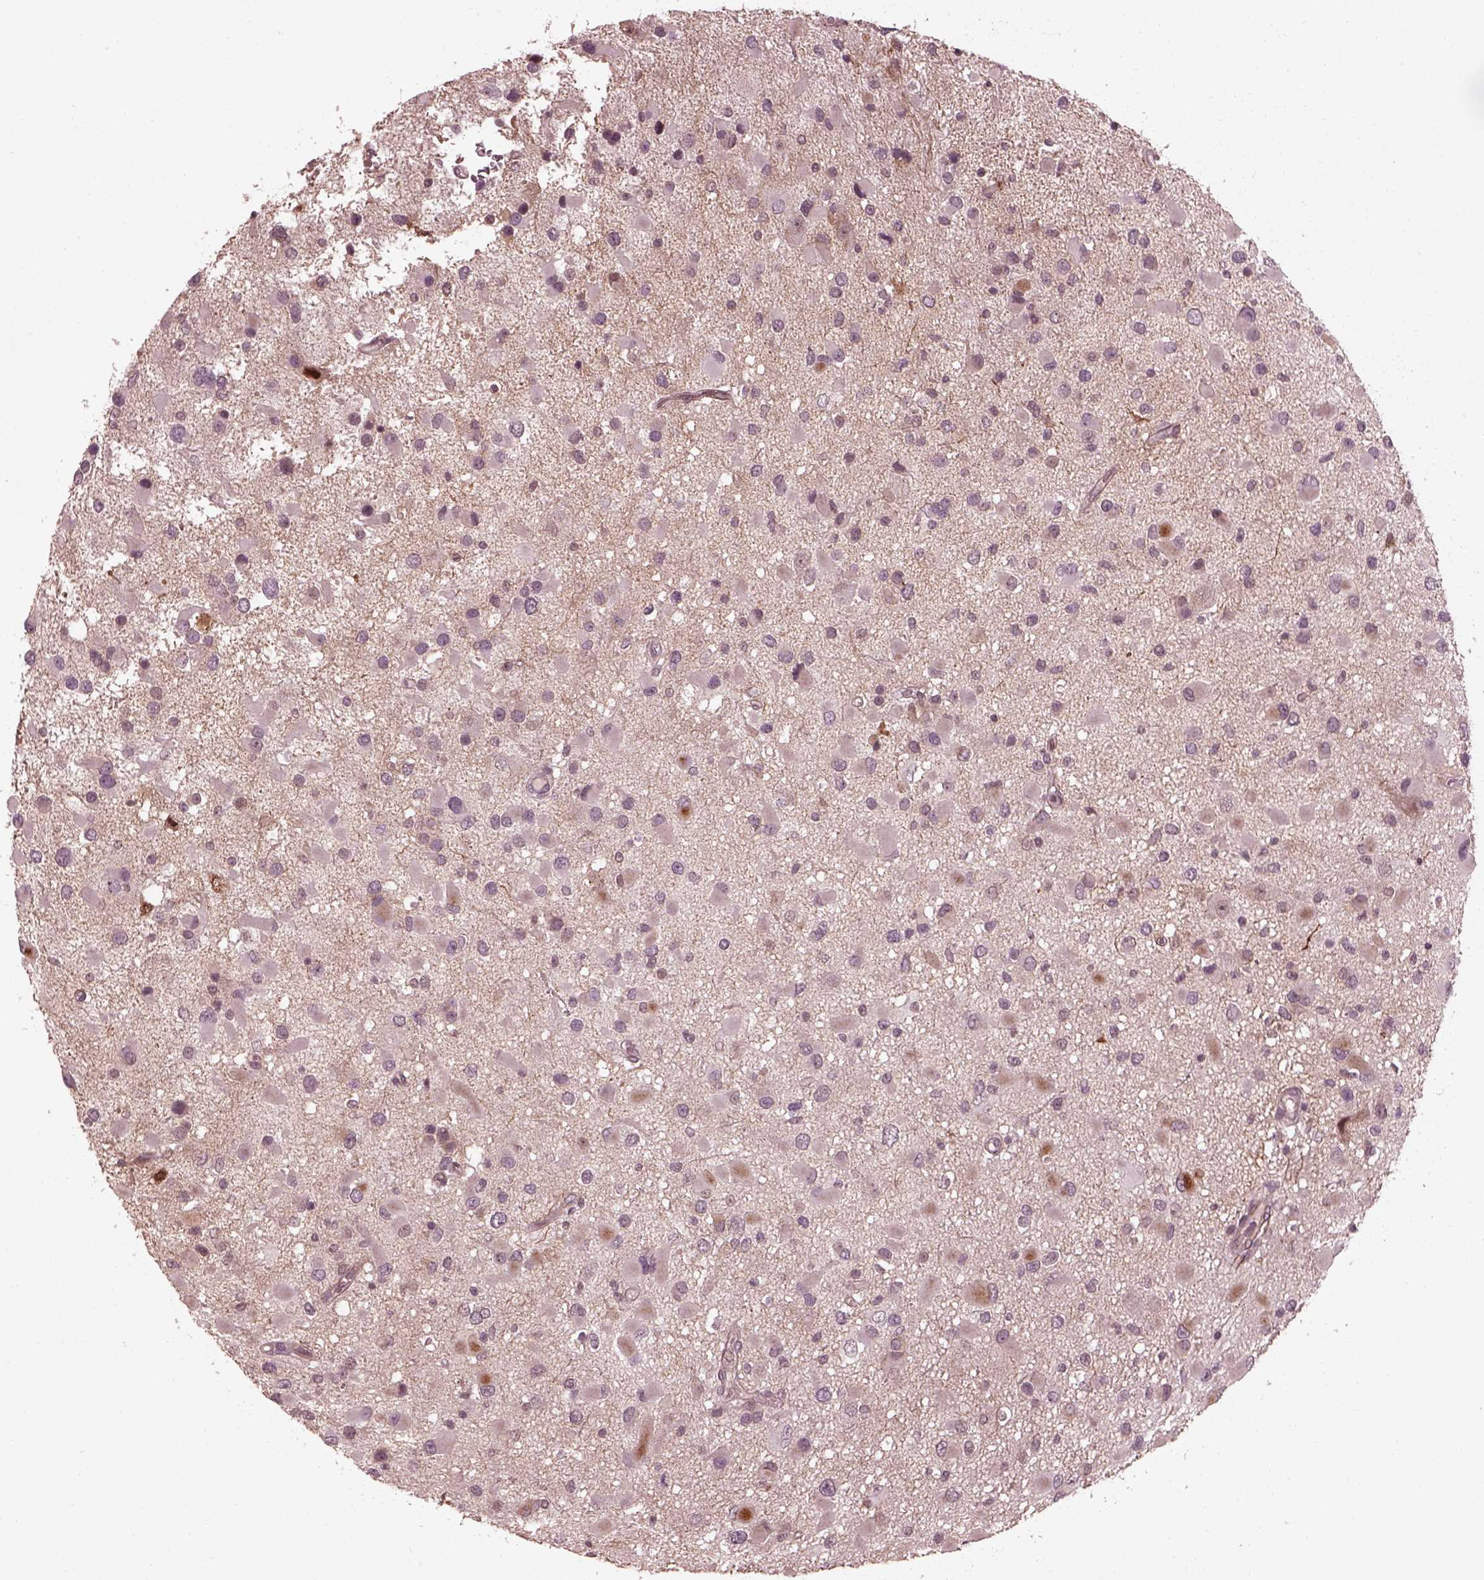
{"staining": {"intensity": "moderate", "quantity": "<25%", "location": "cytoplasmic/membranous"}, "tissue": "glioma", "cell_type": "Tumor cells", "image_type": "cancer", "snomed": [{"axis": "morphology", "description": "Glioma, malignant, Low grade"}, {"axis": "topography", "description": "Brain"}], "caption": "Immunohistochemistry (DAB) staining of human malignant glioma (low-grade) reveals moderate cytoplasmic/membranous protein staining in about <25% of tumor cells.", "gene": "EFEMP1", "patient": {"sex": "female", "age": 32}}